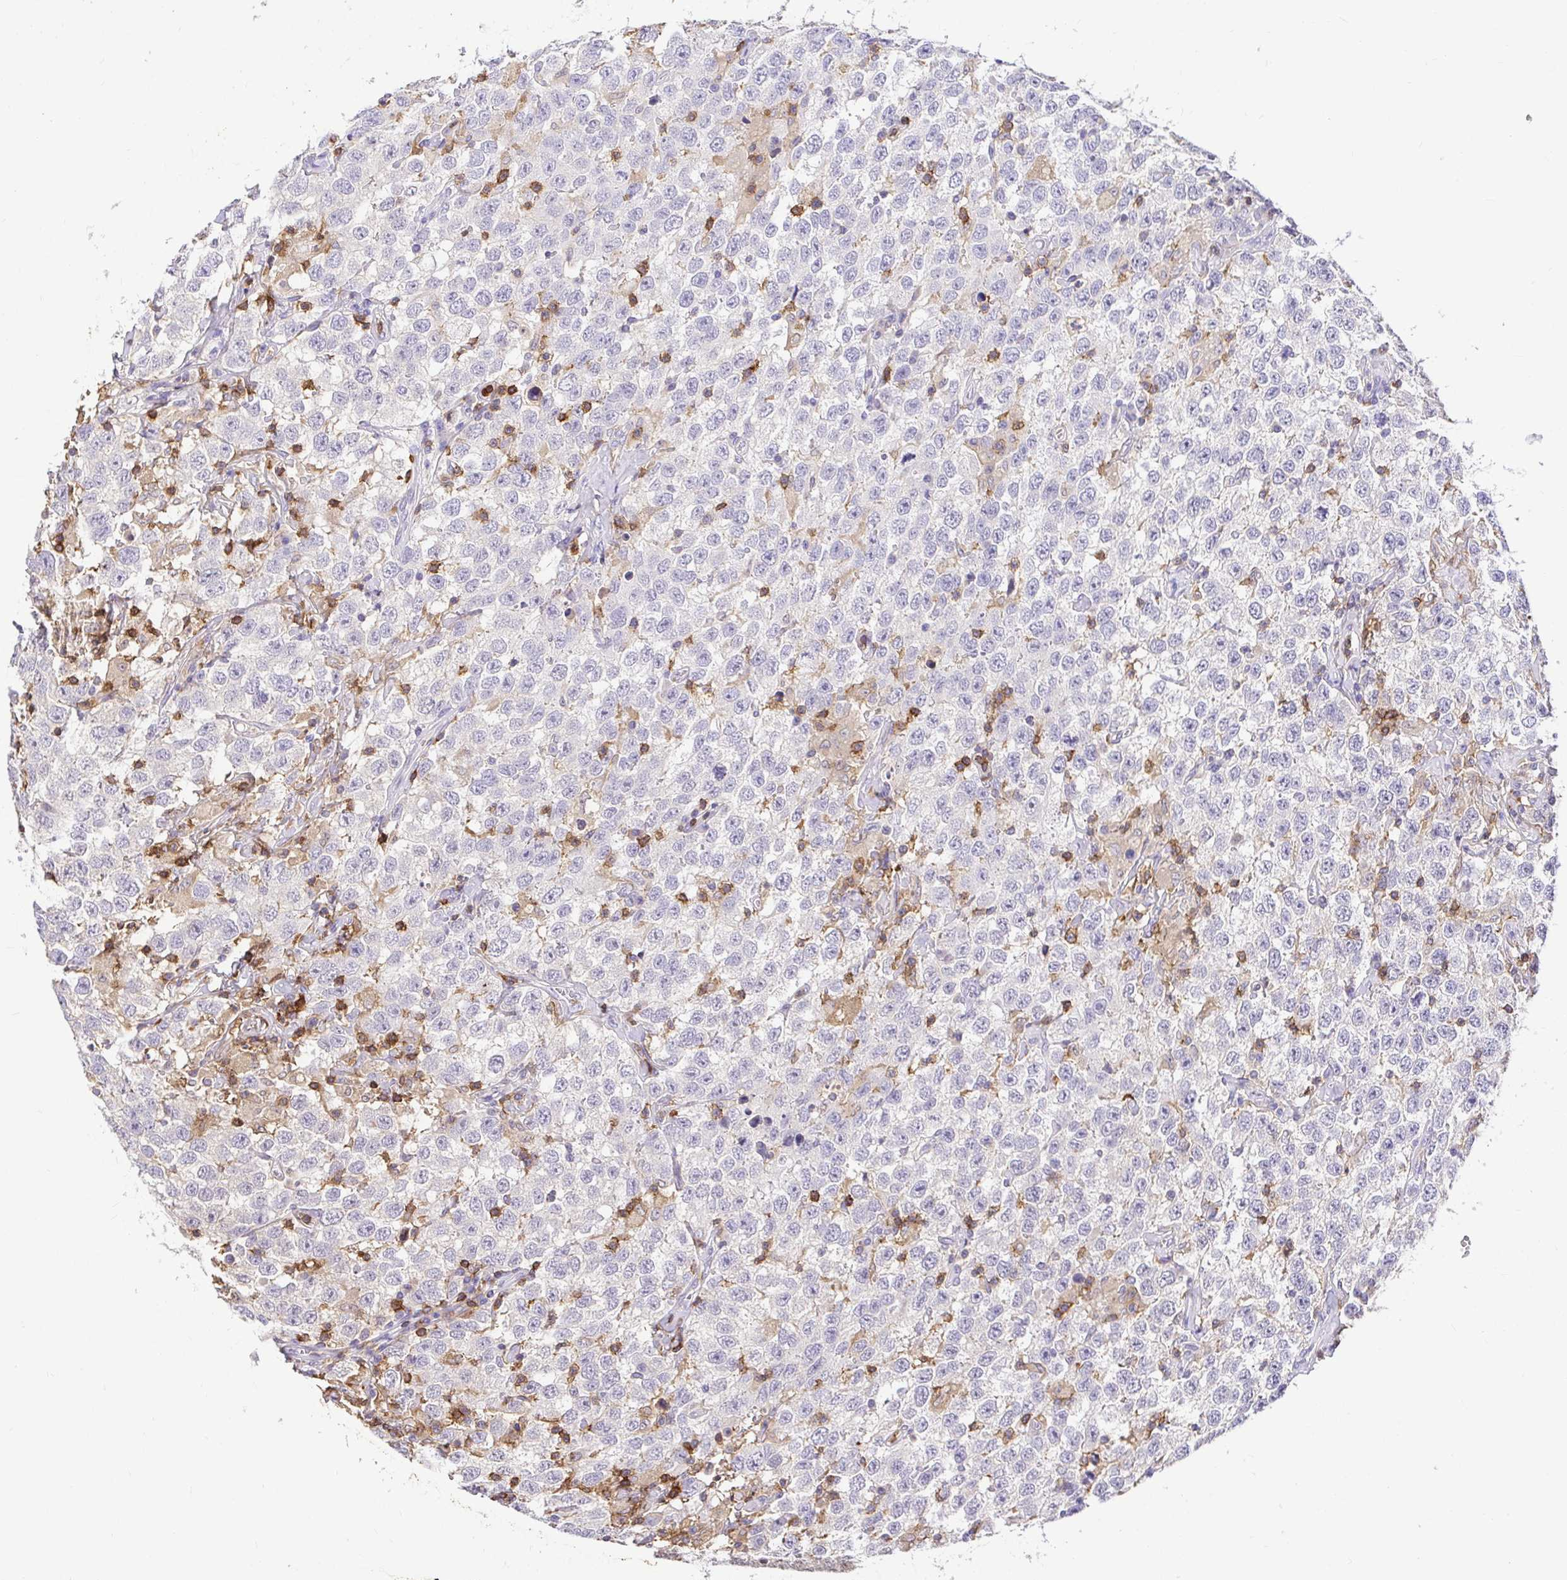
{"staining": {"intensity": "negative", "quantity": "none", "location": "none"}, "tissue": "testis cancer", "cell_type": "Tumor cells", "image_type": "cancer", "snomed": [{"axis": "morphology", "description": "Seminoma, NOS"}, {"axis": "topography", "description": "Testis"}], "caption": "An IHC micrograph of testis seminoma is shown. There is no staining in tumor cells of testis seminoma.", "gene": "SKAP1", "patient": {"sex": "male", "age": 41}}